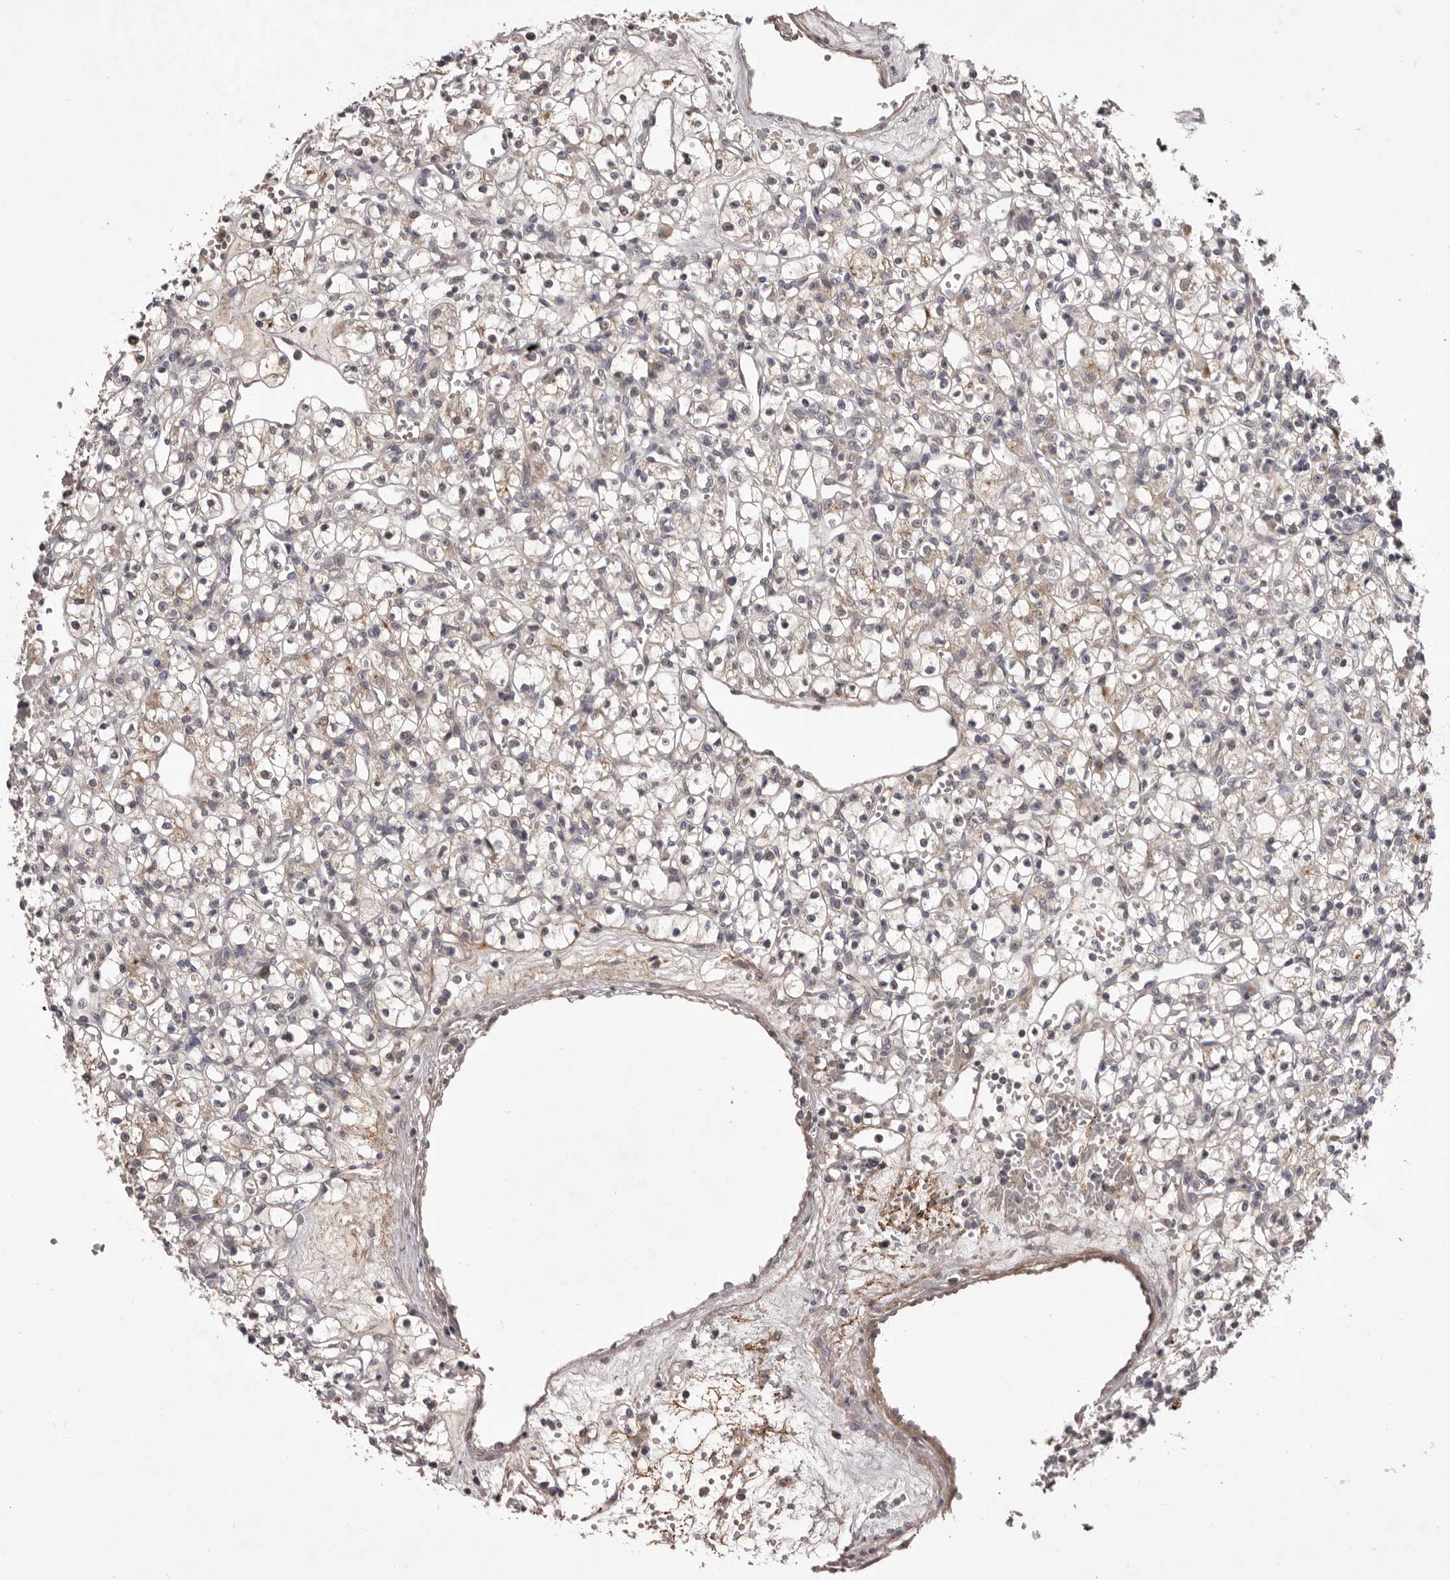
{"staining": {"intensity": "weak", "quantity": "<25%", "location": "cytoplasmic/membranous"}, "tissue": "renal cancer", "cell_type": "Tumor cells", "image_type": "cancer", "snomed": [{"axis": "morphology", "description": "Adenocarcinoma, NOS"}, {"axis": "topography", "description": "Kidney"}], "caption": "Photomicrograph shows no protein expression in tumor cells of renal adenocarcinoma tissue.", "gene": "HBS1L", "patient": {"sex": "female", "age": 59}}